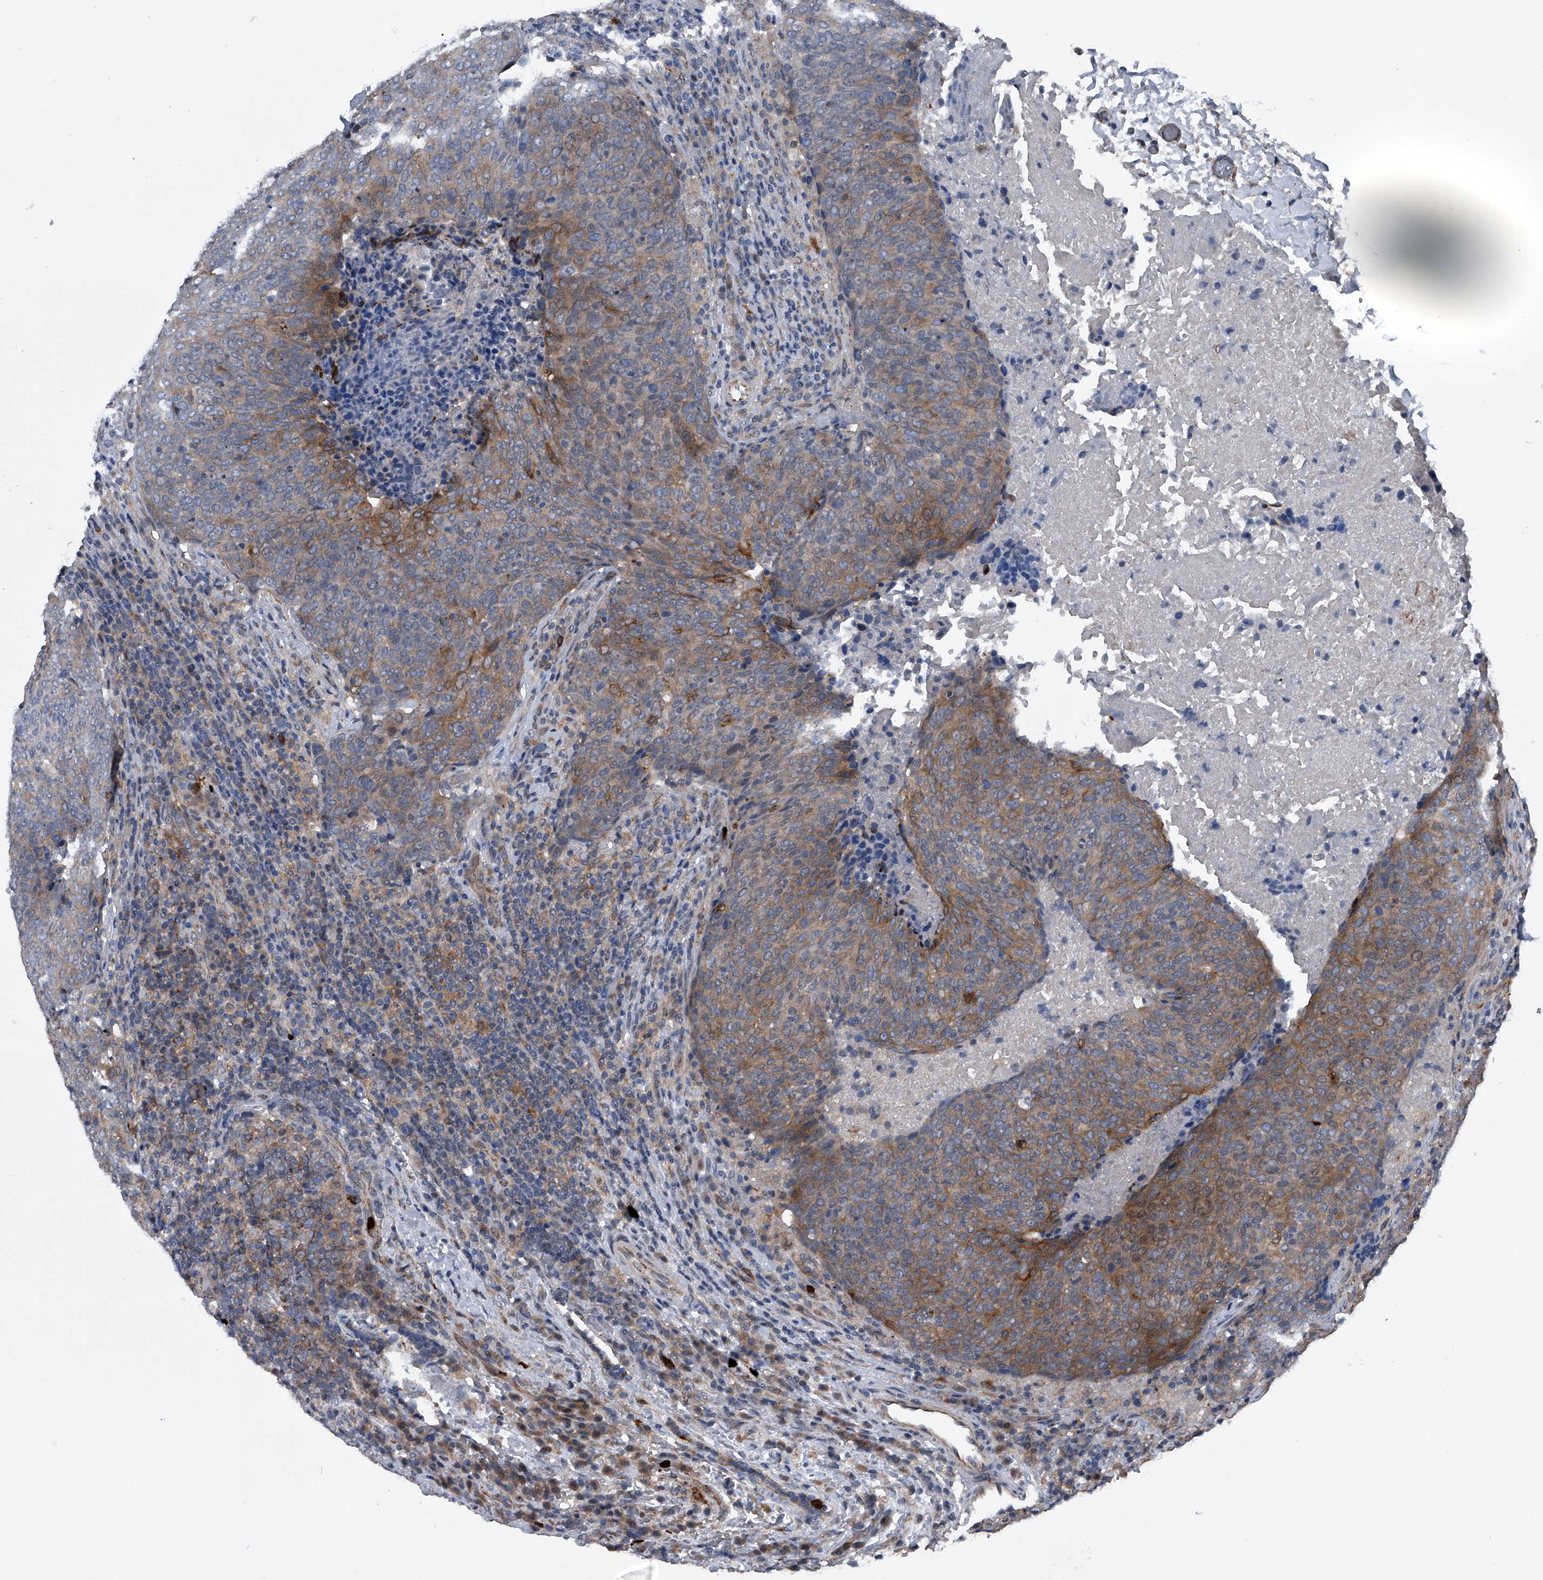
{"staining": {"intensity": "moderate", "quantity": "25%-75%", "location": "cytoplasmic/membranous"}, "tissue": "head and neck cancer", "cell_type": "Tumor cells", "image_type": "cancer", "snomed": [{"axis": "morphology", "description": "Squamous cell carcinoma, NOS"}, {"axis": "morphology", "description": "Squamous cell carcinoma, metastatic, NOS"}, {"axis": "topography", "description": "Lymph node"}, {"axis": "topography", "description": "Head-Neck"}], "caption": "Metastatic squamous cell carcinoma (head and neck) tissue shows moderate cytoplasmic/membranous staining in about 25%-75% of tumor cells, visualized by immunohistochemistry.", "gene": "MAPKAP1", "patient": {"sex": "male", "age": 62}}